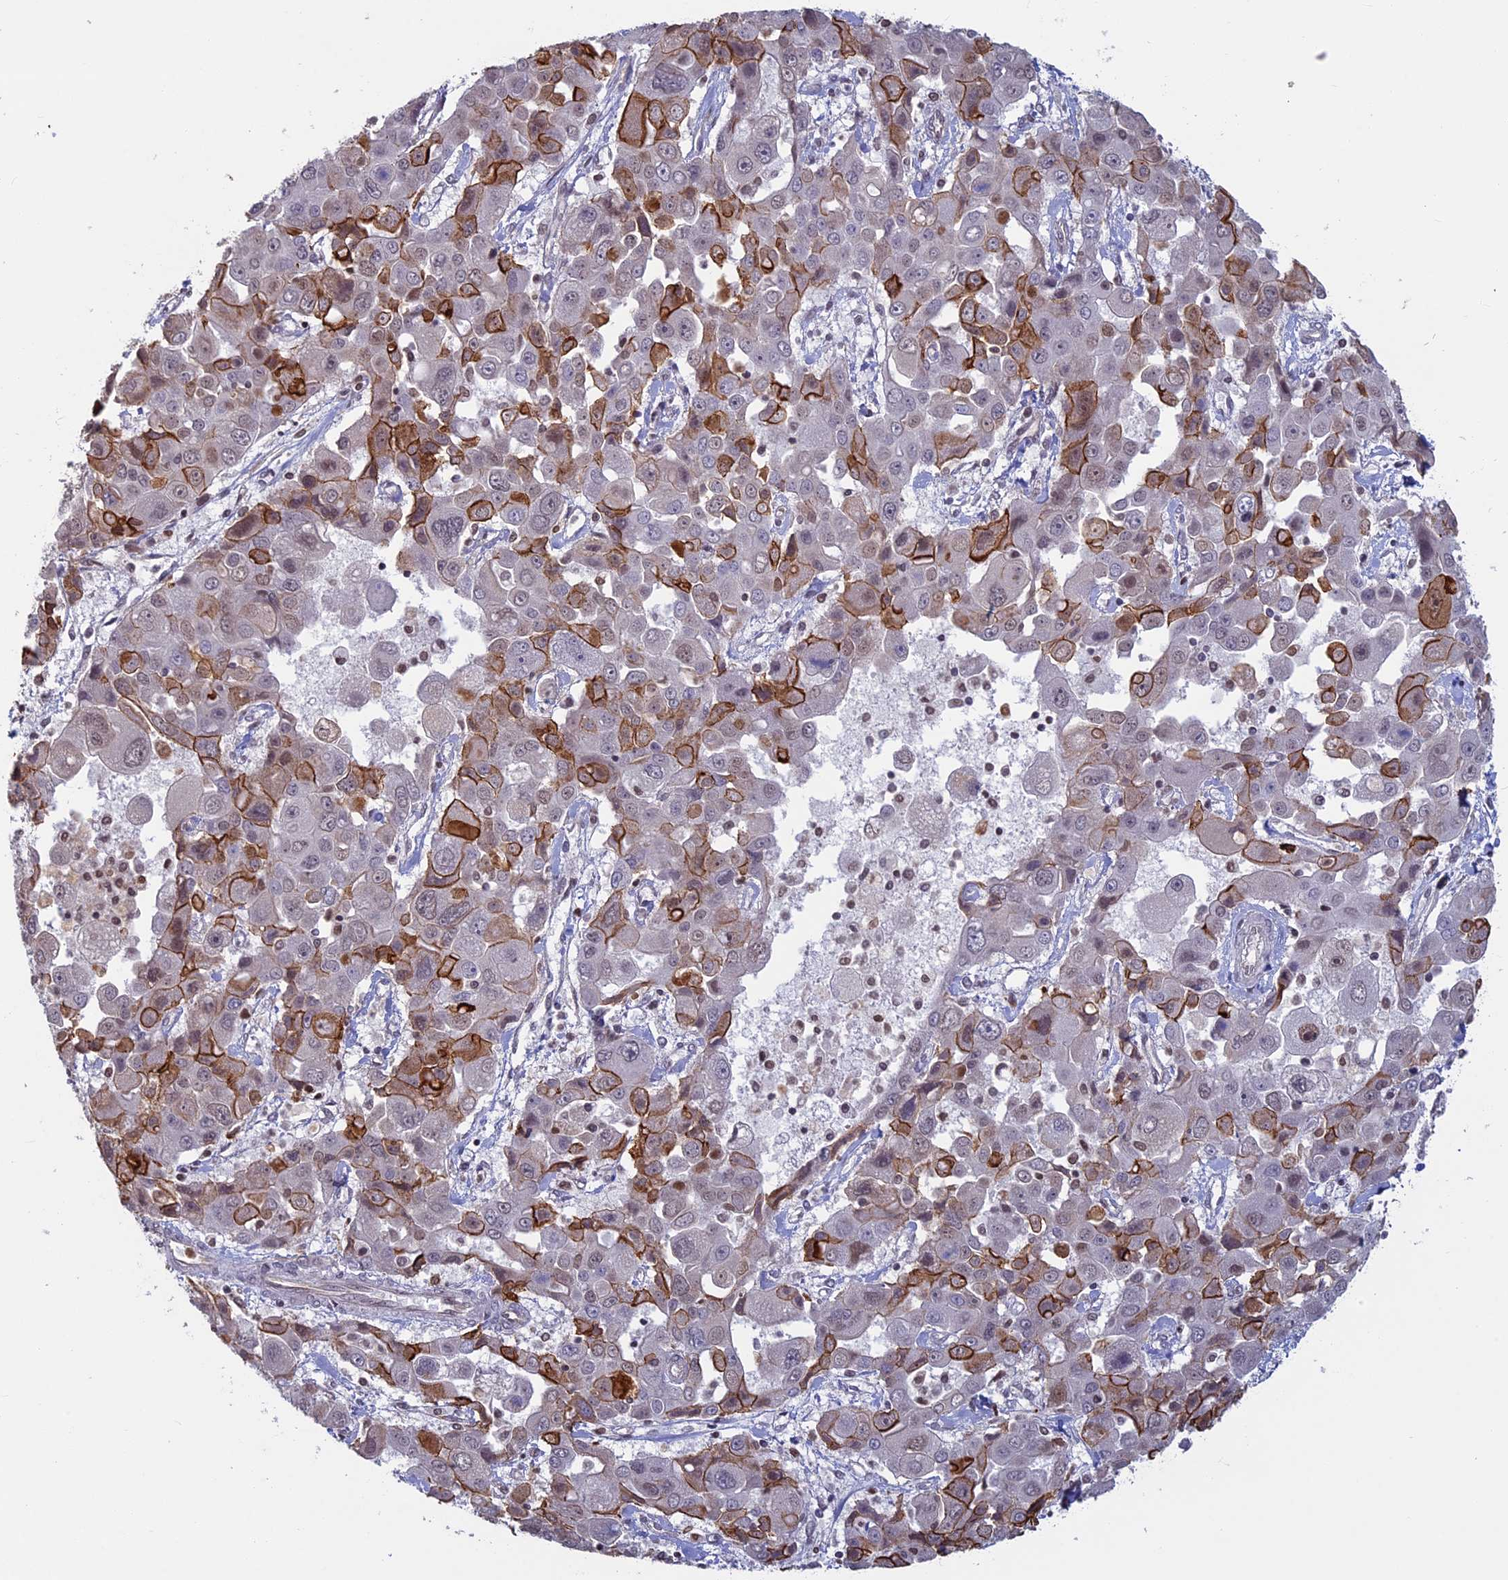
{"staining": {"intensity": "strong", "quantity": "<25%", "location": "cytoplasmic/membranous"}, "tissue": "liver cancer", "cell_type": "Tumor cells", "image_type": "cancer", "snomed": [{"axis": "morphology", "description": "Cholangiocarcinoma"}, {"axis": "topography", "description": "Liver"}], "caption": "Immunohistochemistry (IHC) of human liver cancer (cholangiocarcinoma) exhibits medium levels of strong cytoplasmic/membranous expression in approximately <25% of tumor cells.", "gene": "SPIRE1", "patient": {"sex": "male", "age": 67}}